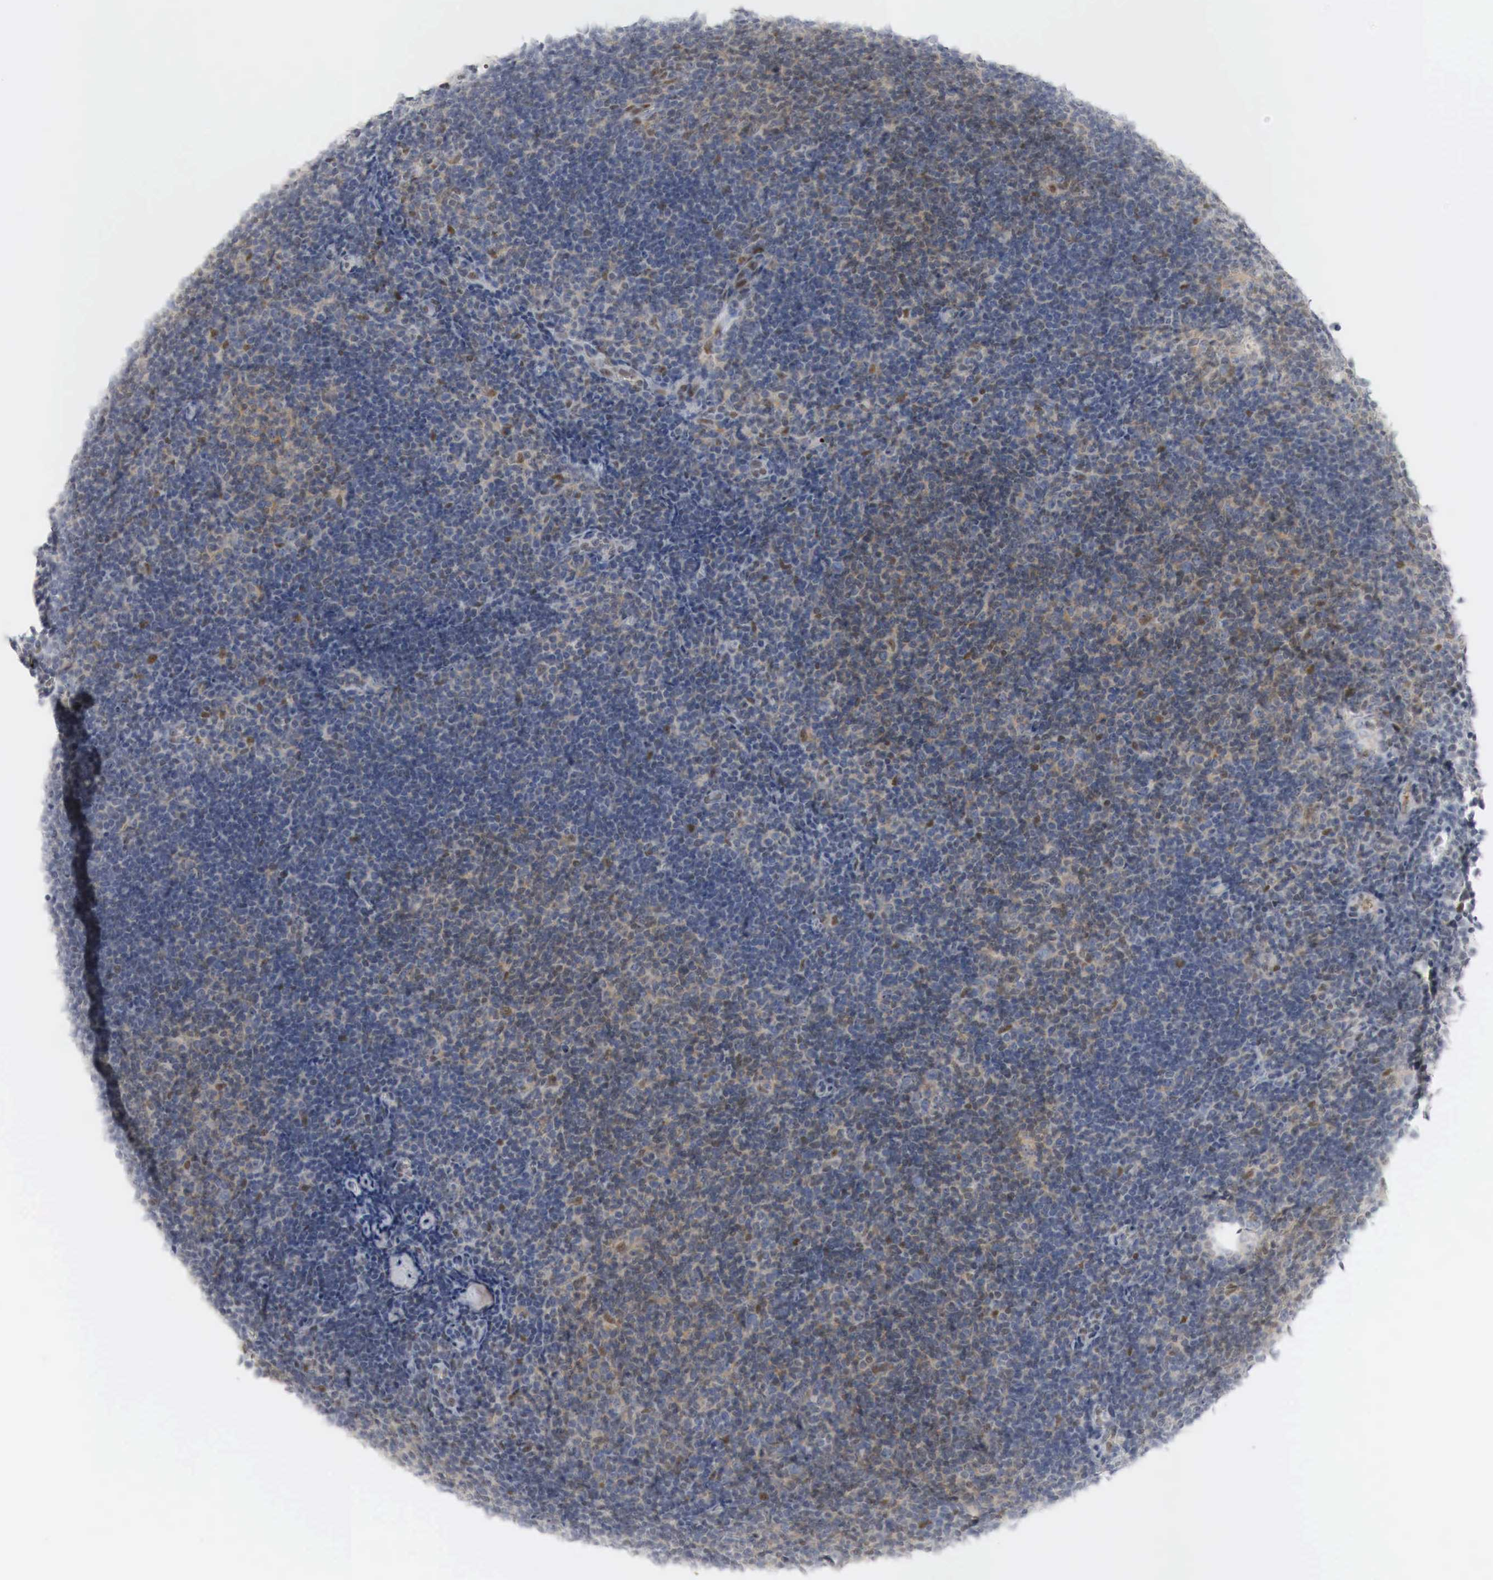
{"staining": {"intensity": "moderate", "quantity": "25%-75%", "location": "cytoplasmic/membranous,nuclear"}, "tissue": "lymphoma", "cell_type": "Tumor cells", "image_type": "cancer", "snomed": [{"axis": "morphology", "description": "Malignant lymphoma, non-Hodgkin's type, Low grade"}, {"axis": "topography", "description": "Lymph node"}], "caption": "Immunohistochemical staining of lymphoma demonstrates medium levels of moderate cytoplasmic/membranous and nuclear staining in approximately 25%-75% of tumor cells. (IHC, brightfield microscopy, high magnification).", "gene": "MYC", "patient": {"sex": "male", "age": 49}}